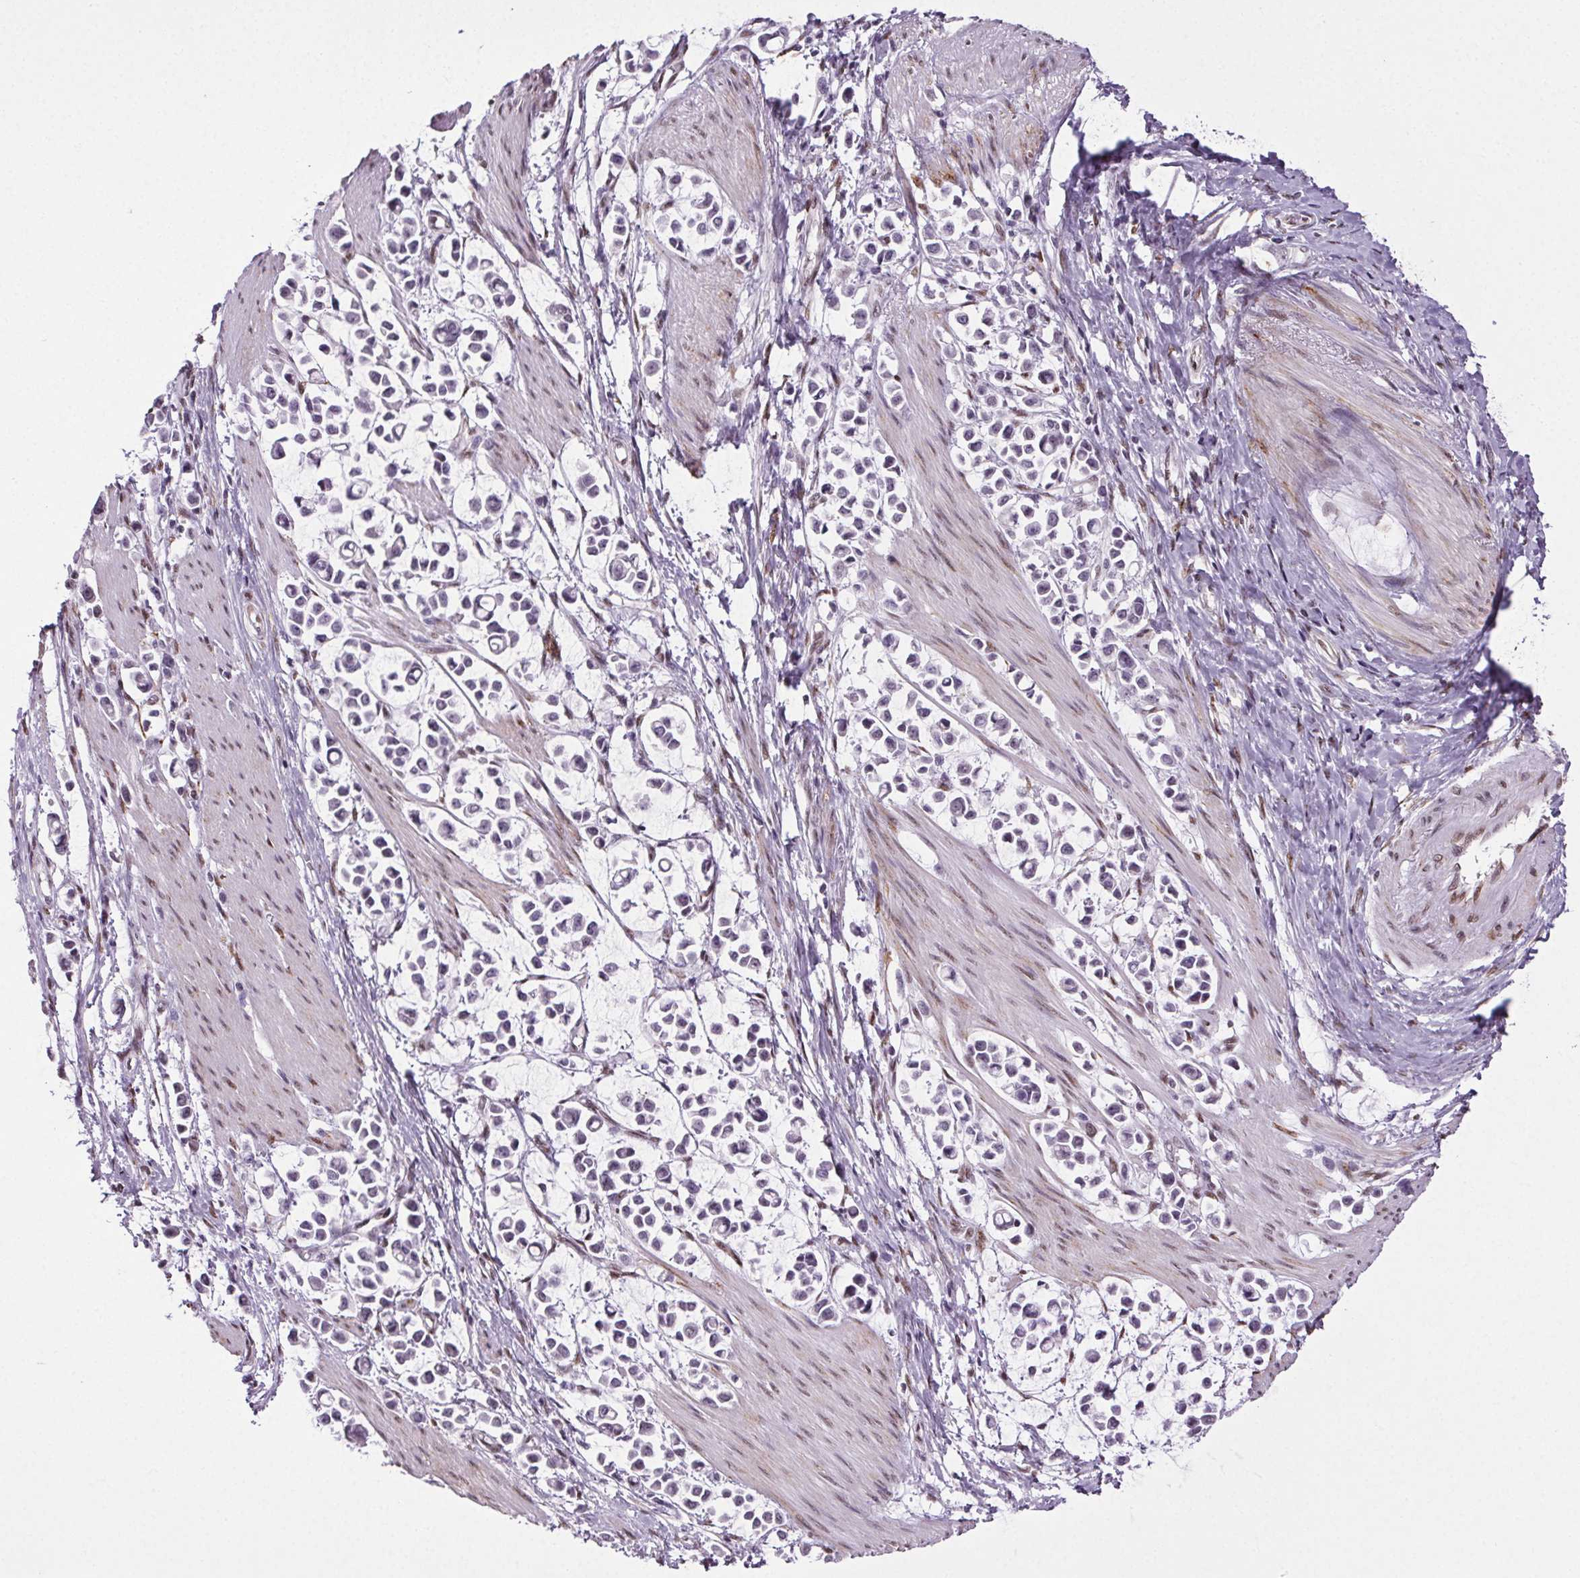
{"staining": {"intensity": "negative", "quantity": "none", "location": "none"}, "tissue": "stomach cancer", "cell_type": "Tumor cells", "image_type": "cancer", "snomed": [{"axis": "morphology", "description": "Adenocarcinoma, NOS"}, {"axis": "topography", "description": "Stomach"}], "caption": "A photomicrograph of adenocarcinoma (stomach) stained for a protein reveals no brown staining in tumor cells.", "gene": "GP6", "patient": {"sex": "male", "age": 82}}